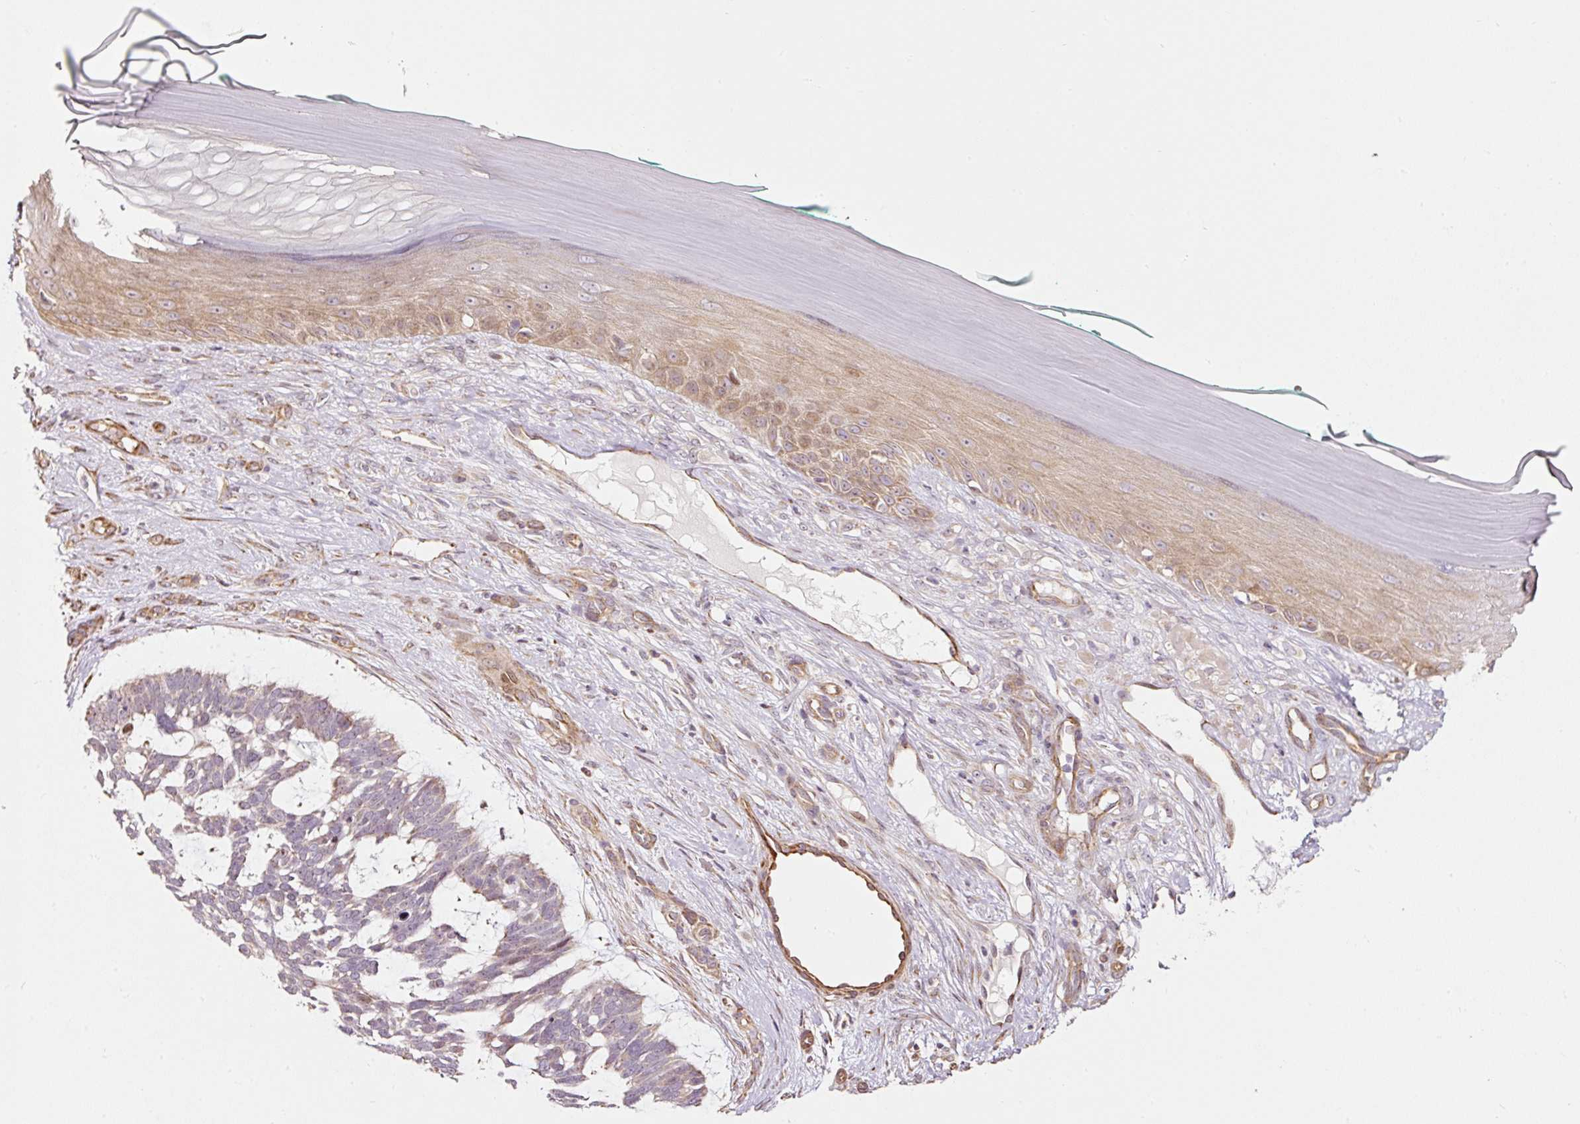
{"staining": {"intensity": "moderate", "quantity": "25%-75%", "location": "cytoplasmic/membranous"}, "tissue": "skin cancer", "cell_type": "Tumor cells", "image_type": "cancer", "snomed": [{"axis": "morphology", "description": "Basal cell carcinoma"}, {"axis": "topography", "description": "Skin"}], "caption": "Protein staining of skin cancer (basal cell carcinoma) tissue reveals moderate cytoplasmic/membranous positivity in approximately 25%-75% of tumor cells.", "gene": "ETF1", "patient": {"sex": "male", "age": 88}}